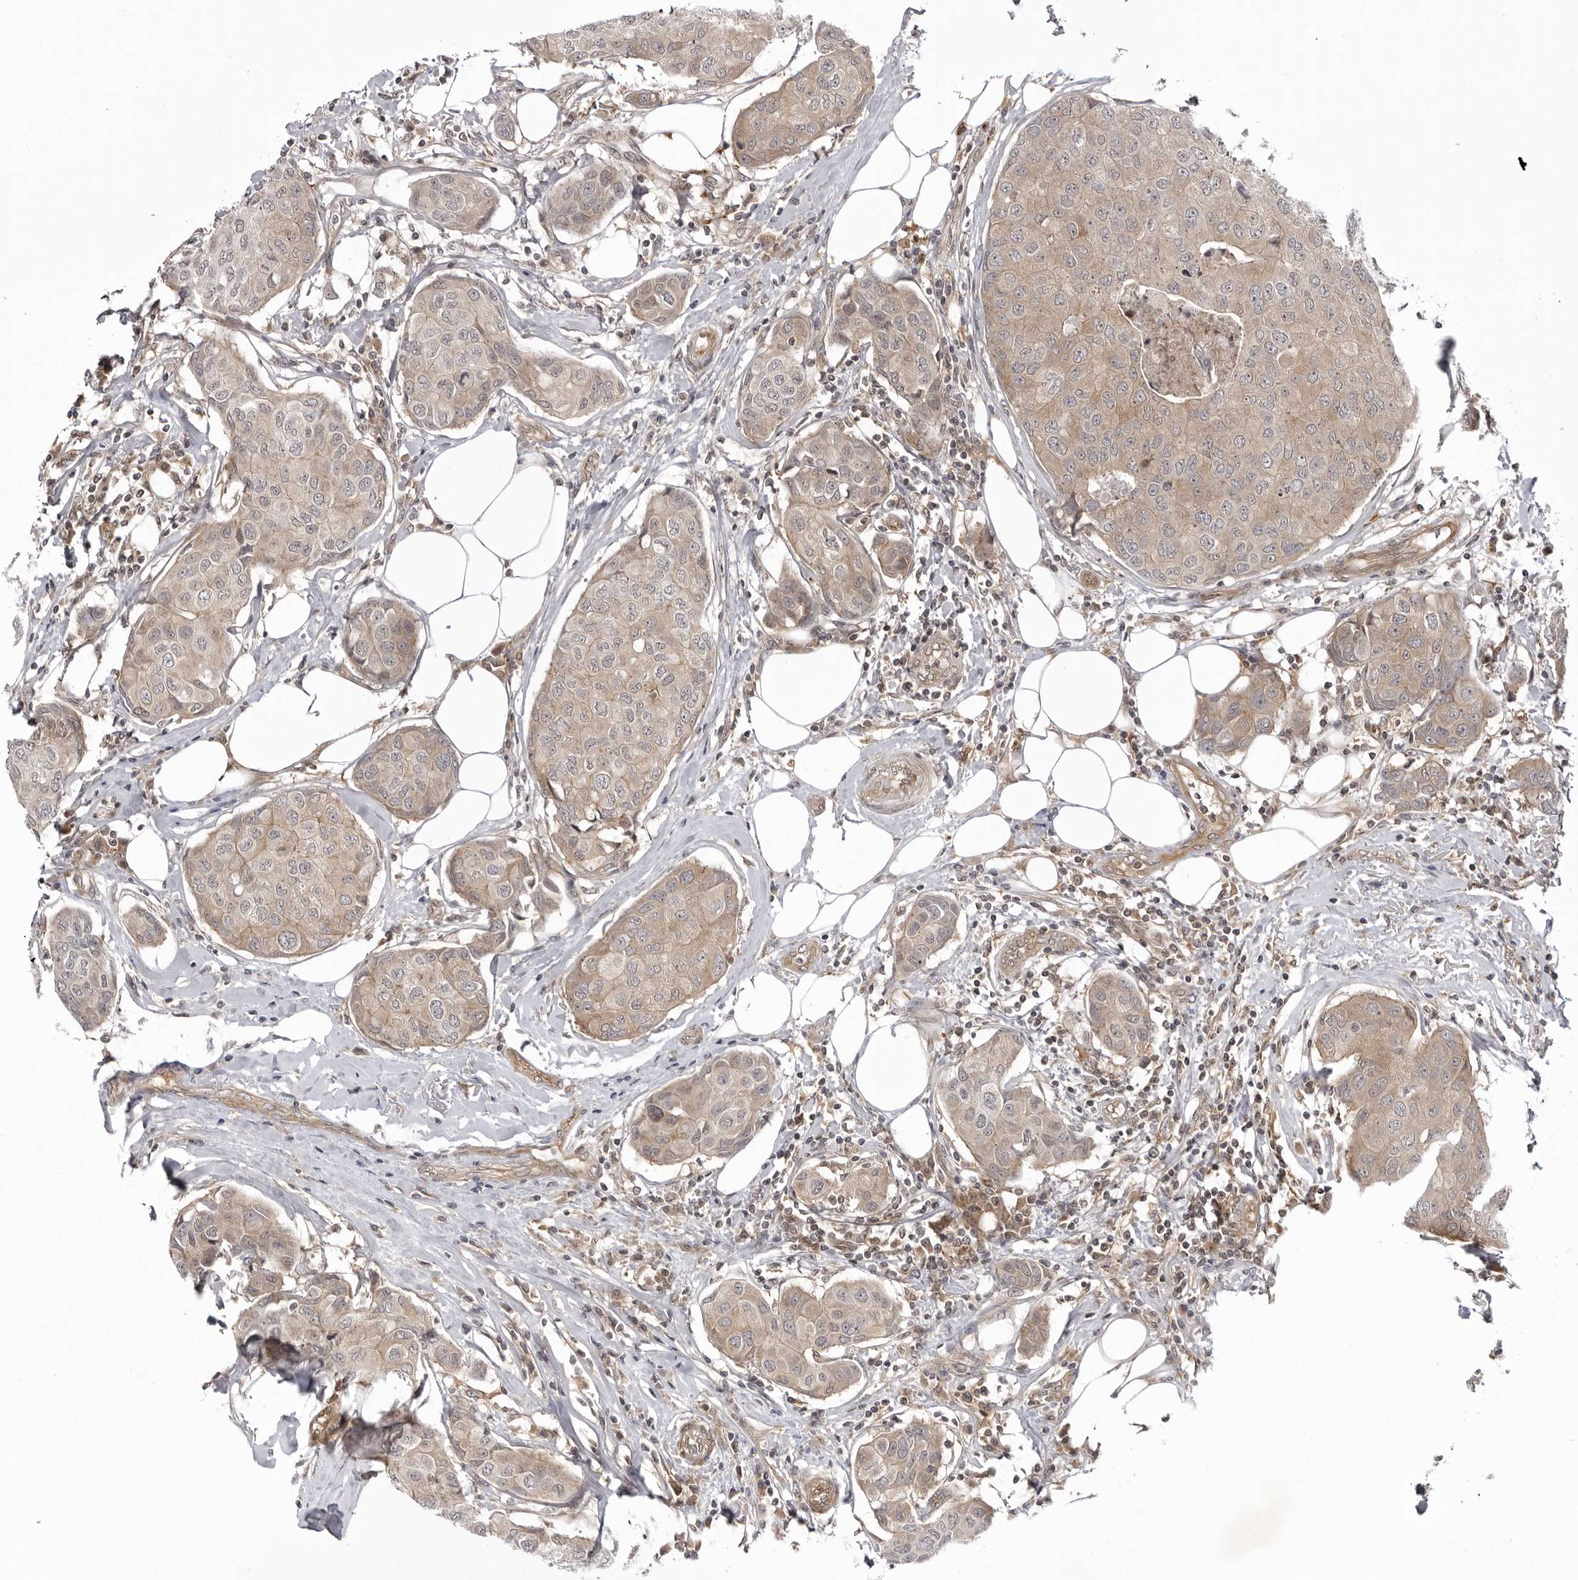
{"staining": {"intensity": "weak", "quantity": "25%-75%", "location": "cytoplasmic/membranous"}, "tissue": "breast cancer", "cell_type": "Tumor cells", "image_type": "cancer", "snomed": [{"axis": "morphology", "description": "Duct carcinoma"}, {"axis": "topography", "description": "Breast"}], "caption": "Human intraductal carcinoma (breast) stained for a protein (brown) demonstrates weak cytoplasmic/membranous positive expression in about 25%-75% of tumor cells.", "gene": "USP43", "patient": {"sex": "female", "age": 80}}